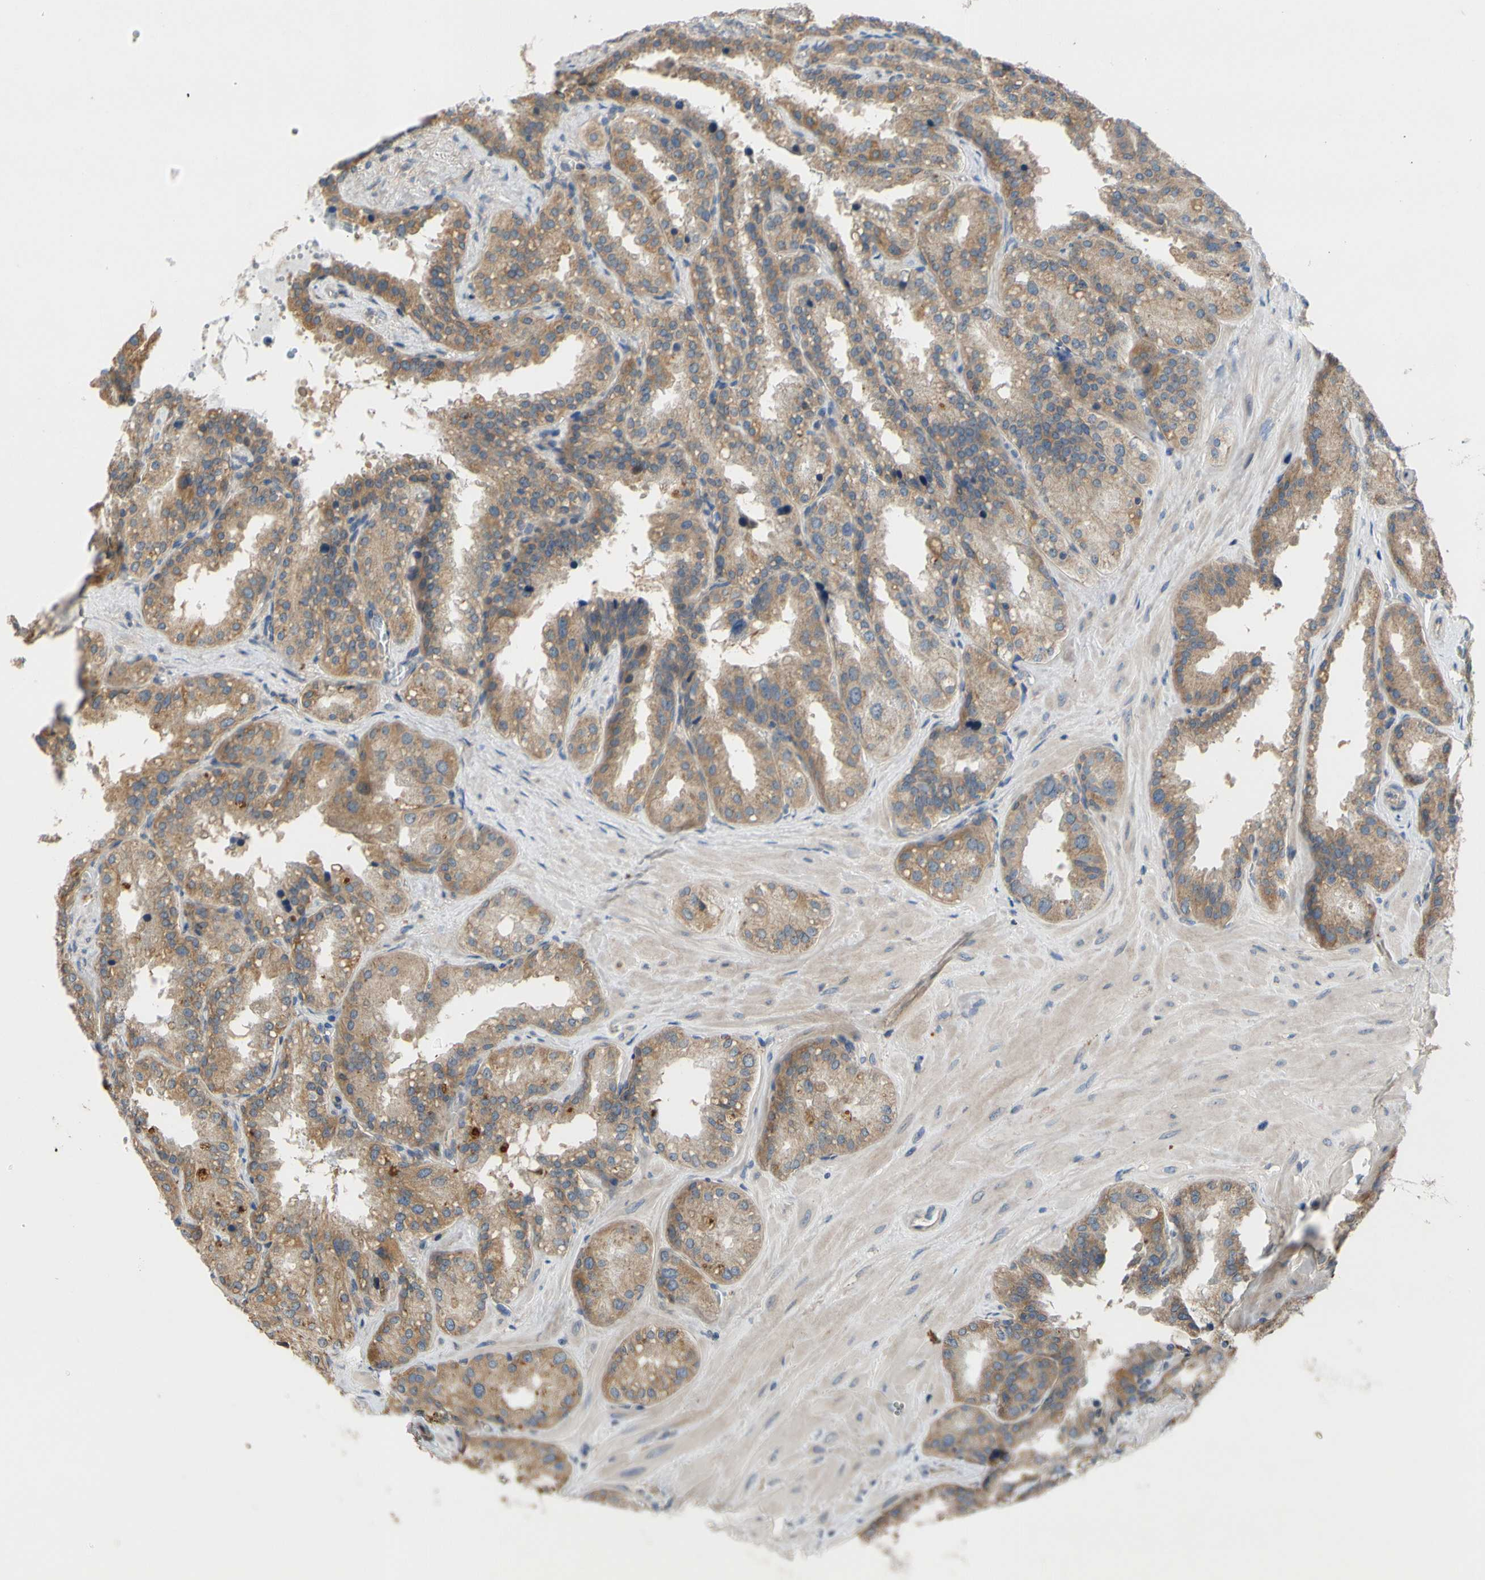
{"staining": {"intensity": "moderate", "quantity": ">75%", "location": "cytoplasmic/membranous"}, "tissue": "seminal vesicle", "cell_type": "Glandular cells", "image_type": "normal", "snomed": [{"axis": "morphology", "description": "Normal tissue, NOS"}, {"axis": "topography", "description": "Prostate"}, {"axis": "topography", "description": "Seminal veicle"}], "caption": "Normal seminal vesicle displays moderate cytoplasmic/membranous positivity in approximately >75% of glandular cells The staining was performed using DAB (3,3'-diaminobenzidine), with brown indicating positive protein expression. Nuclei are stained blue with hematoxylin..", "gene": "MBTPS2", "patient": {"sex": "male", "age": 51}}